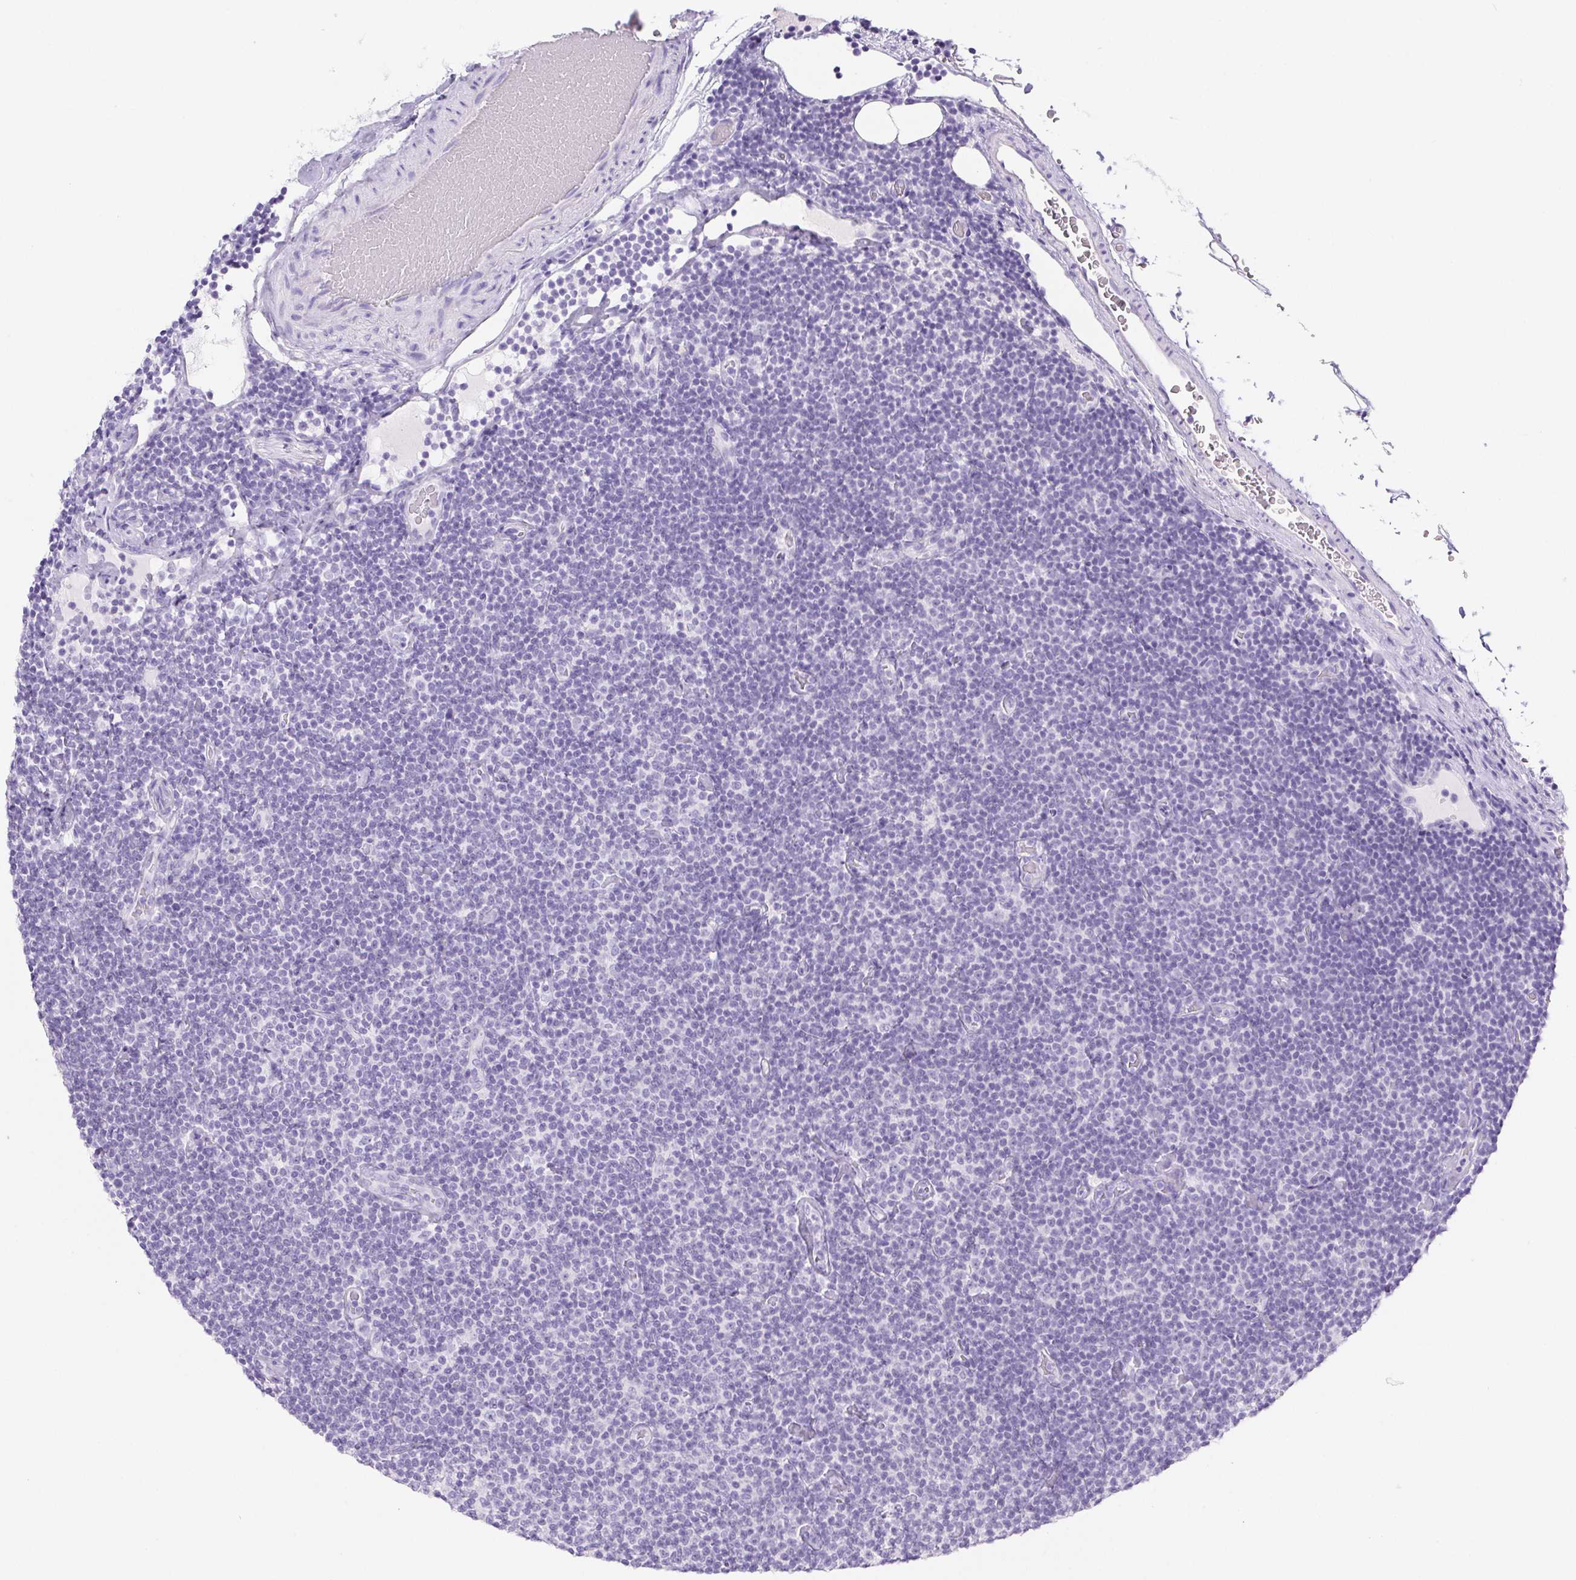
{"staining": {"intensity": "negative", "quantity": "none", "location": "none"}, "tissue": "lymphoma", "cell_type": "Tumor cells", "image_type": "cancer", "snomed": [{"axis": "morphology", "description": "Malignant lymphoma, non-Hodgkin's type, Low grade"}, {"axis": "topography", "description": "Lymph node"}], "caption": "Immunohistochemistry (IHC) of human malignant lymphoma, non-Hodgkin's type (low-grade) displays no staining in tumor cells.", "gene": "PNLIP", "patient": {"sex": "male", "age": 81}}